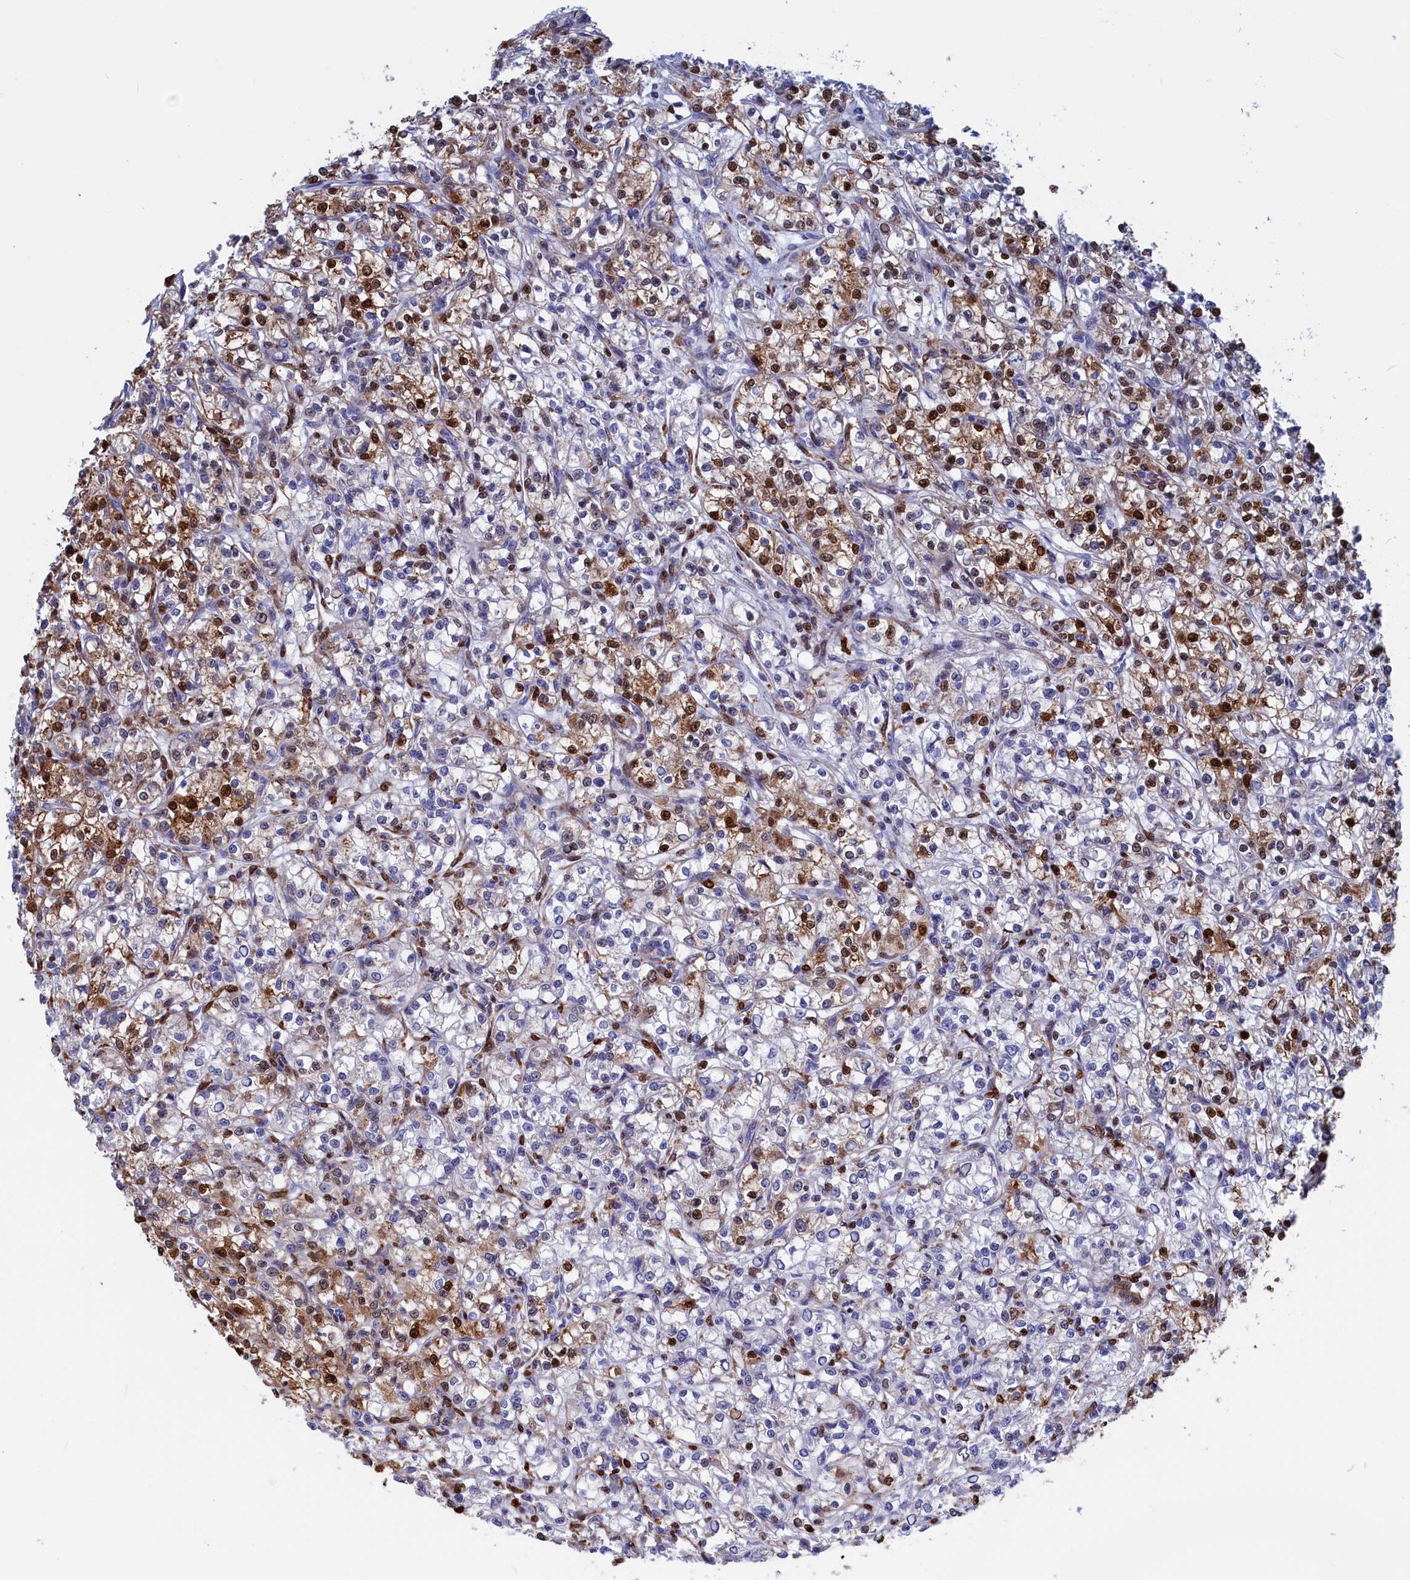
{"staining": {"intensity": "strong", "quantity": "25%-75%", "location": "cytoplasmic/membranous,nuclear"}, "tissue": "renal cancer", "cell_type": "Tumor cells", "image_type": "cancer", "snomed": [{"axis": "morphology", "description": "Adenocarcinoma, NOS"}, {"axis": "topography", "description": "Kidney"}], "caption": "Renal cancer (adenocarcinoma) tissue shows strong cytoplasmic/membranous and nuclear positivity in approximately 25%-75% of tumor cells, visualized by immunohistochemistry. The staining was performed using DAB (3,3'-diaminobenzidine), with brown indicating positive protein expression. Nuclei are stained blue with hematoxylin.", "gene": "CRIP1", "patient": {"sex": "female", "age": 59}}